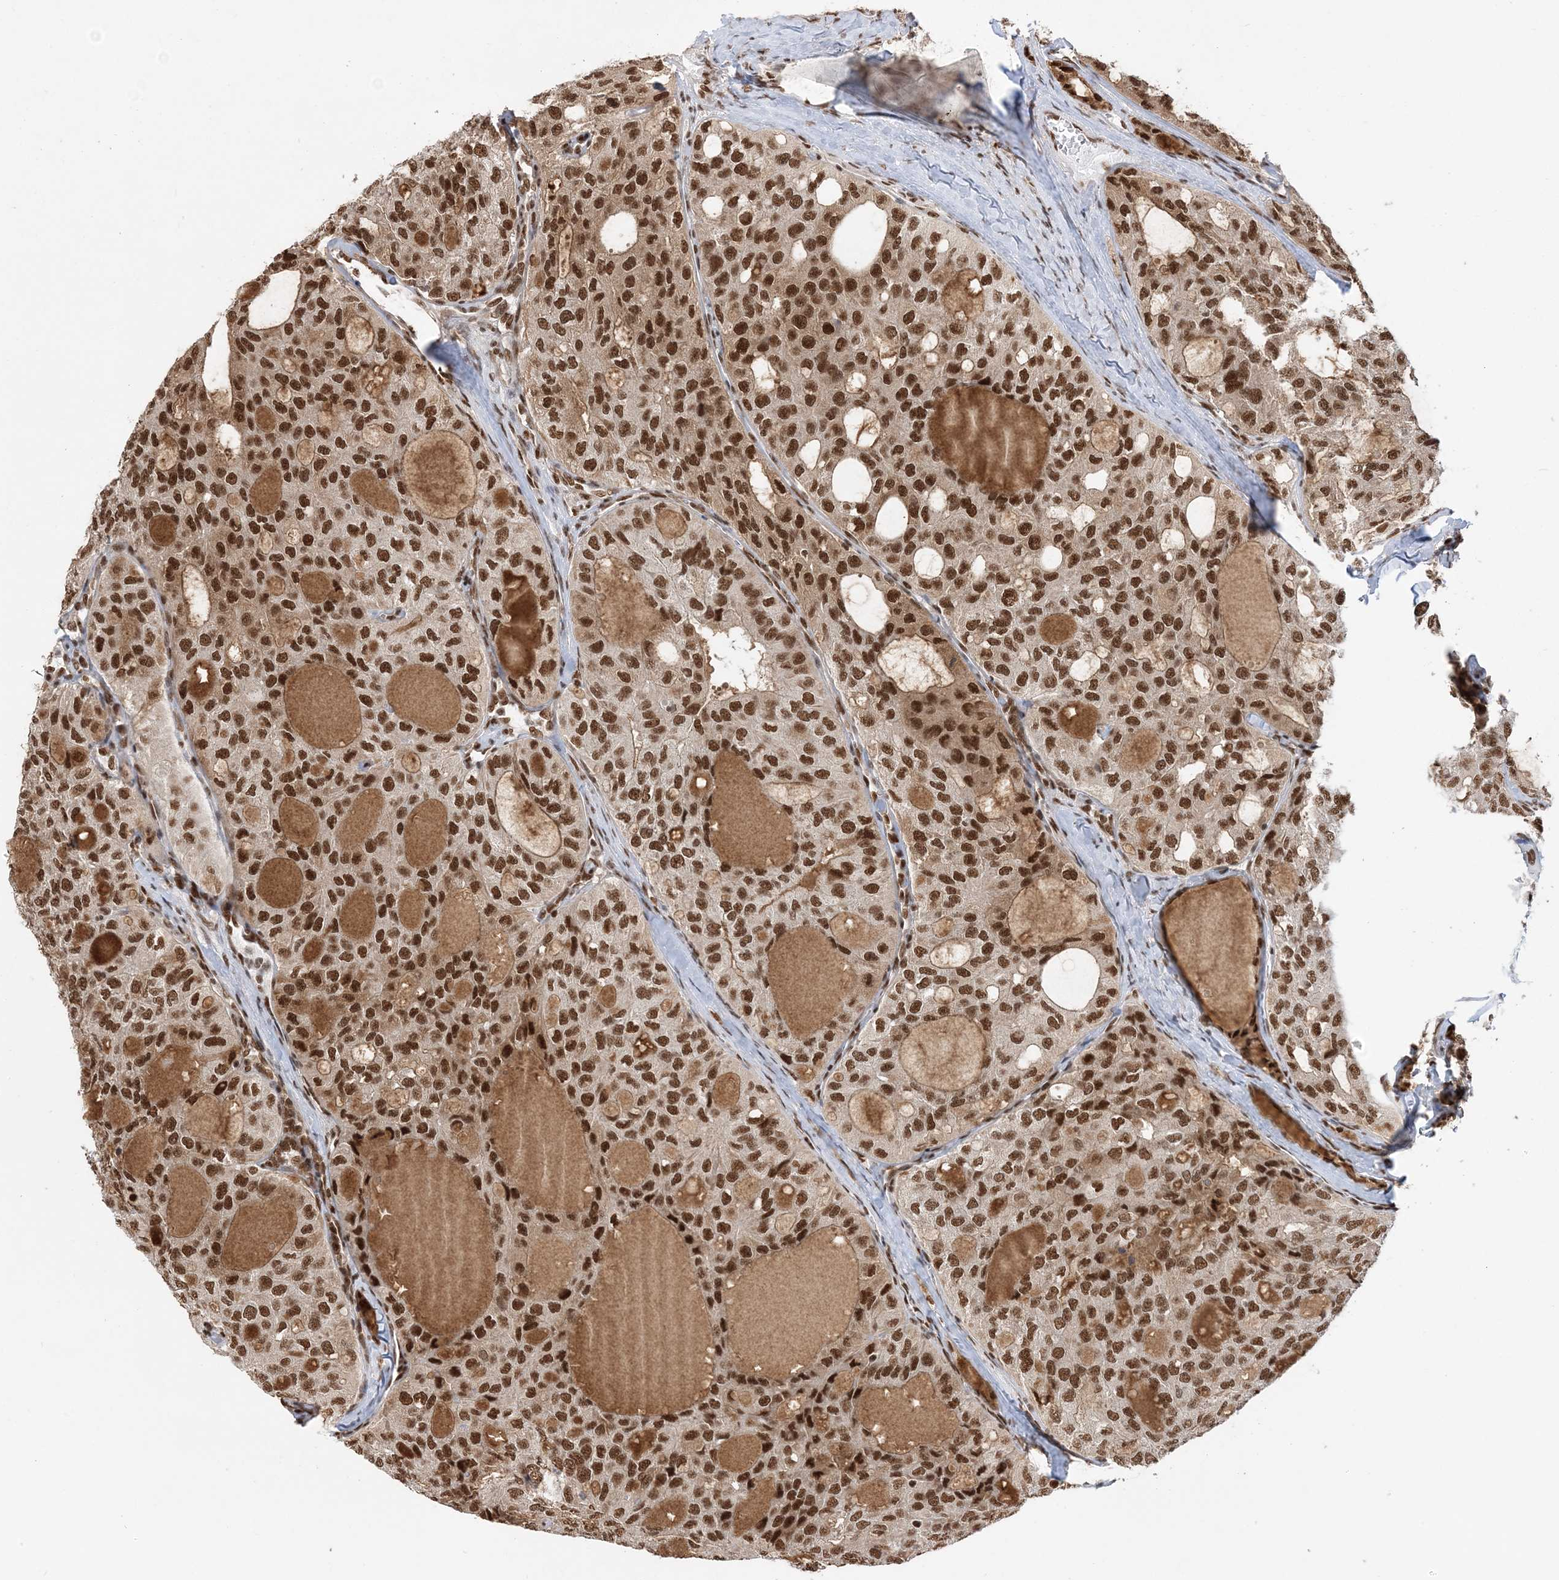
{"staining": {"intensity": "strong", "quantity": ">75%", "location": "nuclear"}, "tissue": "thyroid cancer", "cell_type": "Tumor cells", "image_type": "cancer", "snomed": [{"axis": "morphology", "description": "Follicular adenoma carcinoma, NOS"}, {"axis": "topography", "description": "Thyroid gland"}], "caption": "DAB (3,3'-diaminobenzidine) immunohistochemical staining of human follicular adenoma carcinoma (thyroid) shows strong nuclear protein positivity in approximately >75% of tumor cells.", "gene": "SEPHS1", "patient": {"sex": "male", "age": 75}}